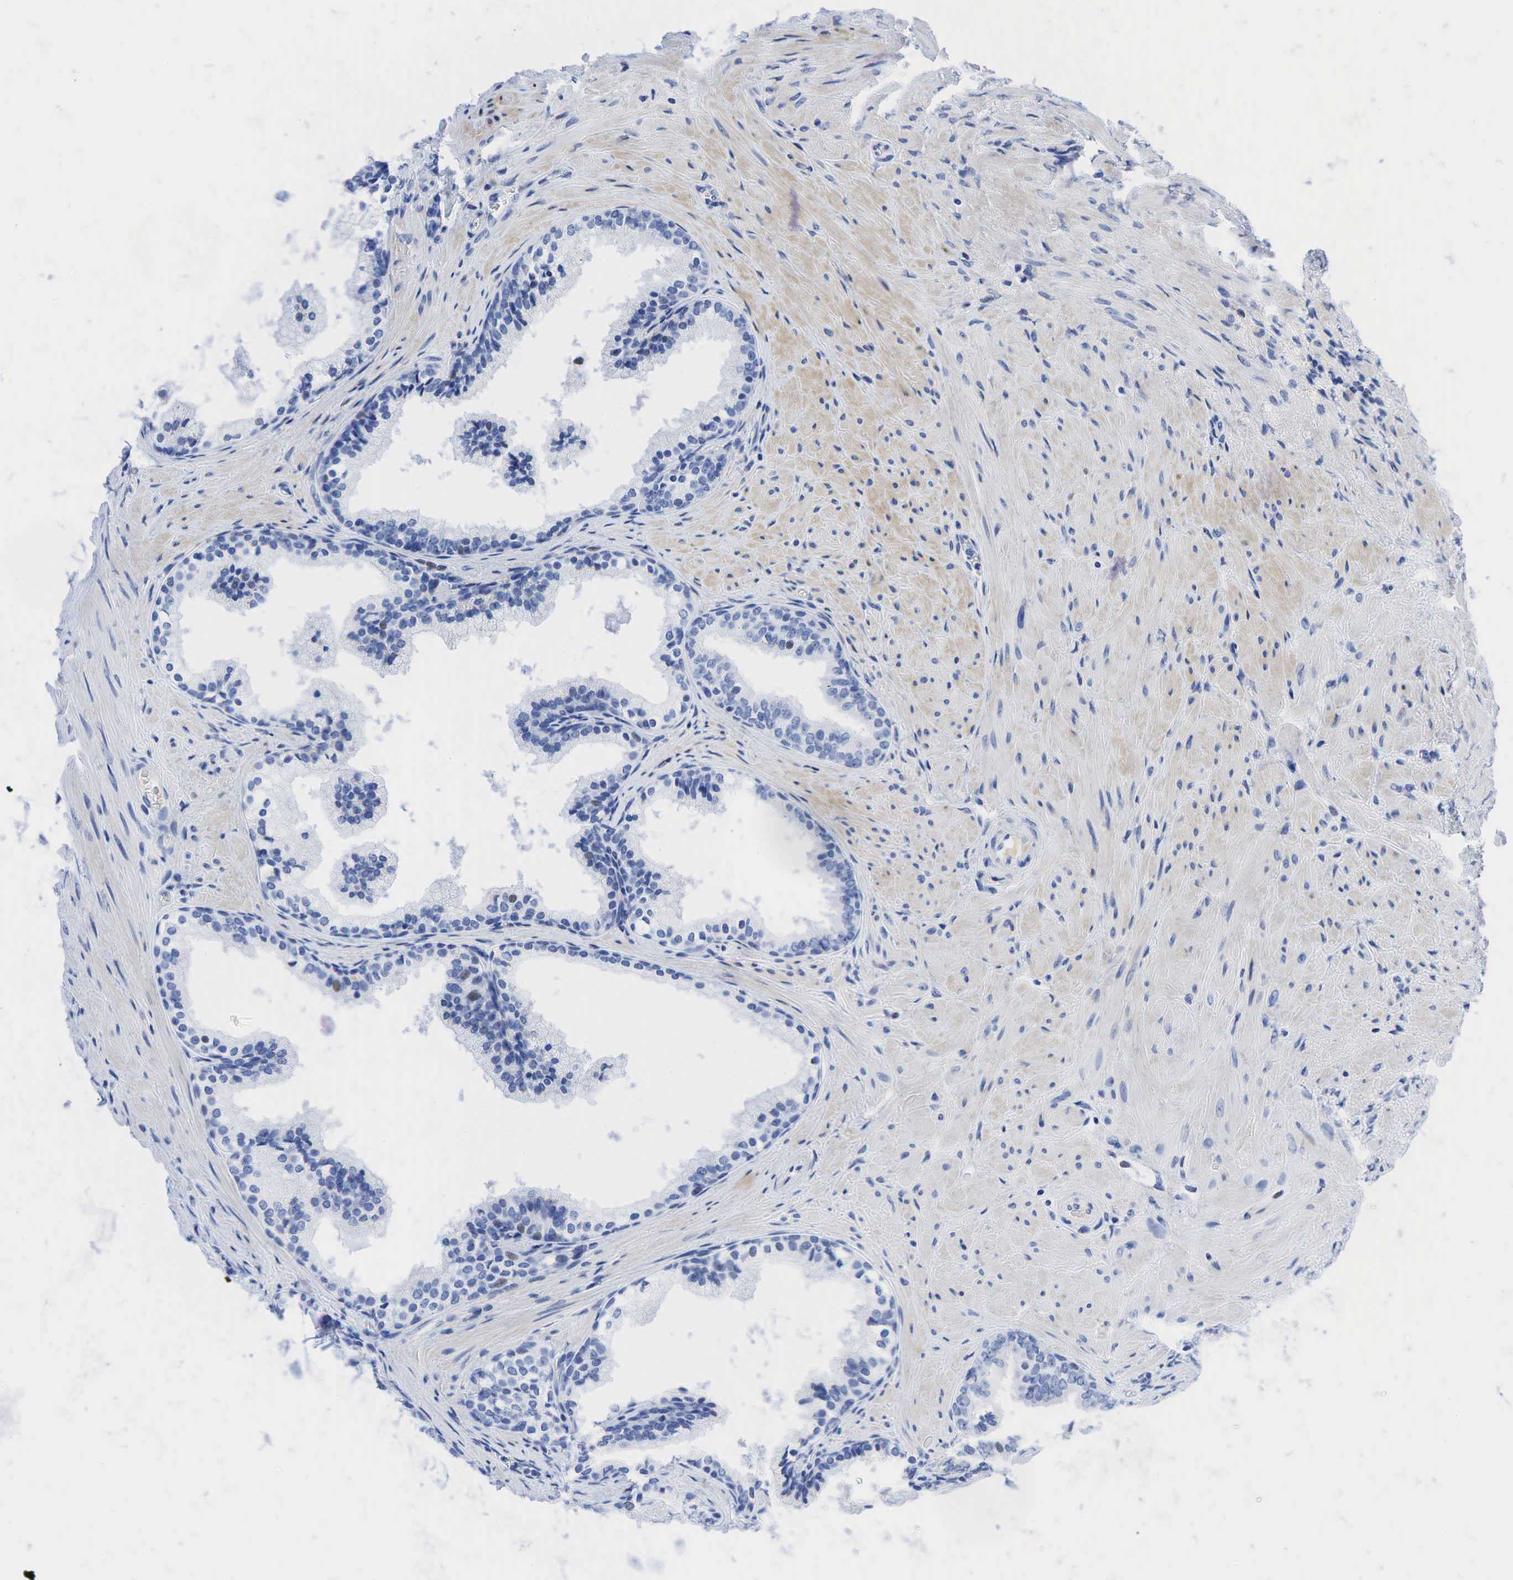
{"staining": {"intensity": "weak", "quantity": "<25%", "location": "nuclear"}, "tissue": "prostate", "cell_type": "Glandular cells", "image_type": "normal", "snomed": [{"axis": "morphology", "description": "Normal tissue, NOS"}, {"axis": "topography", "description": "Prostate"}], "caption": "This is an IHC micrograph of normal prostate. There is no expression in glandular cells.", "gene": "INHA", "patient": {"sex": "male", "age": 65}}